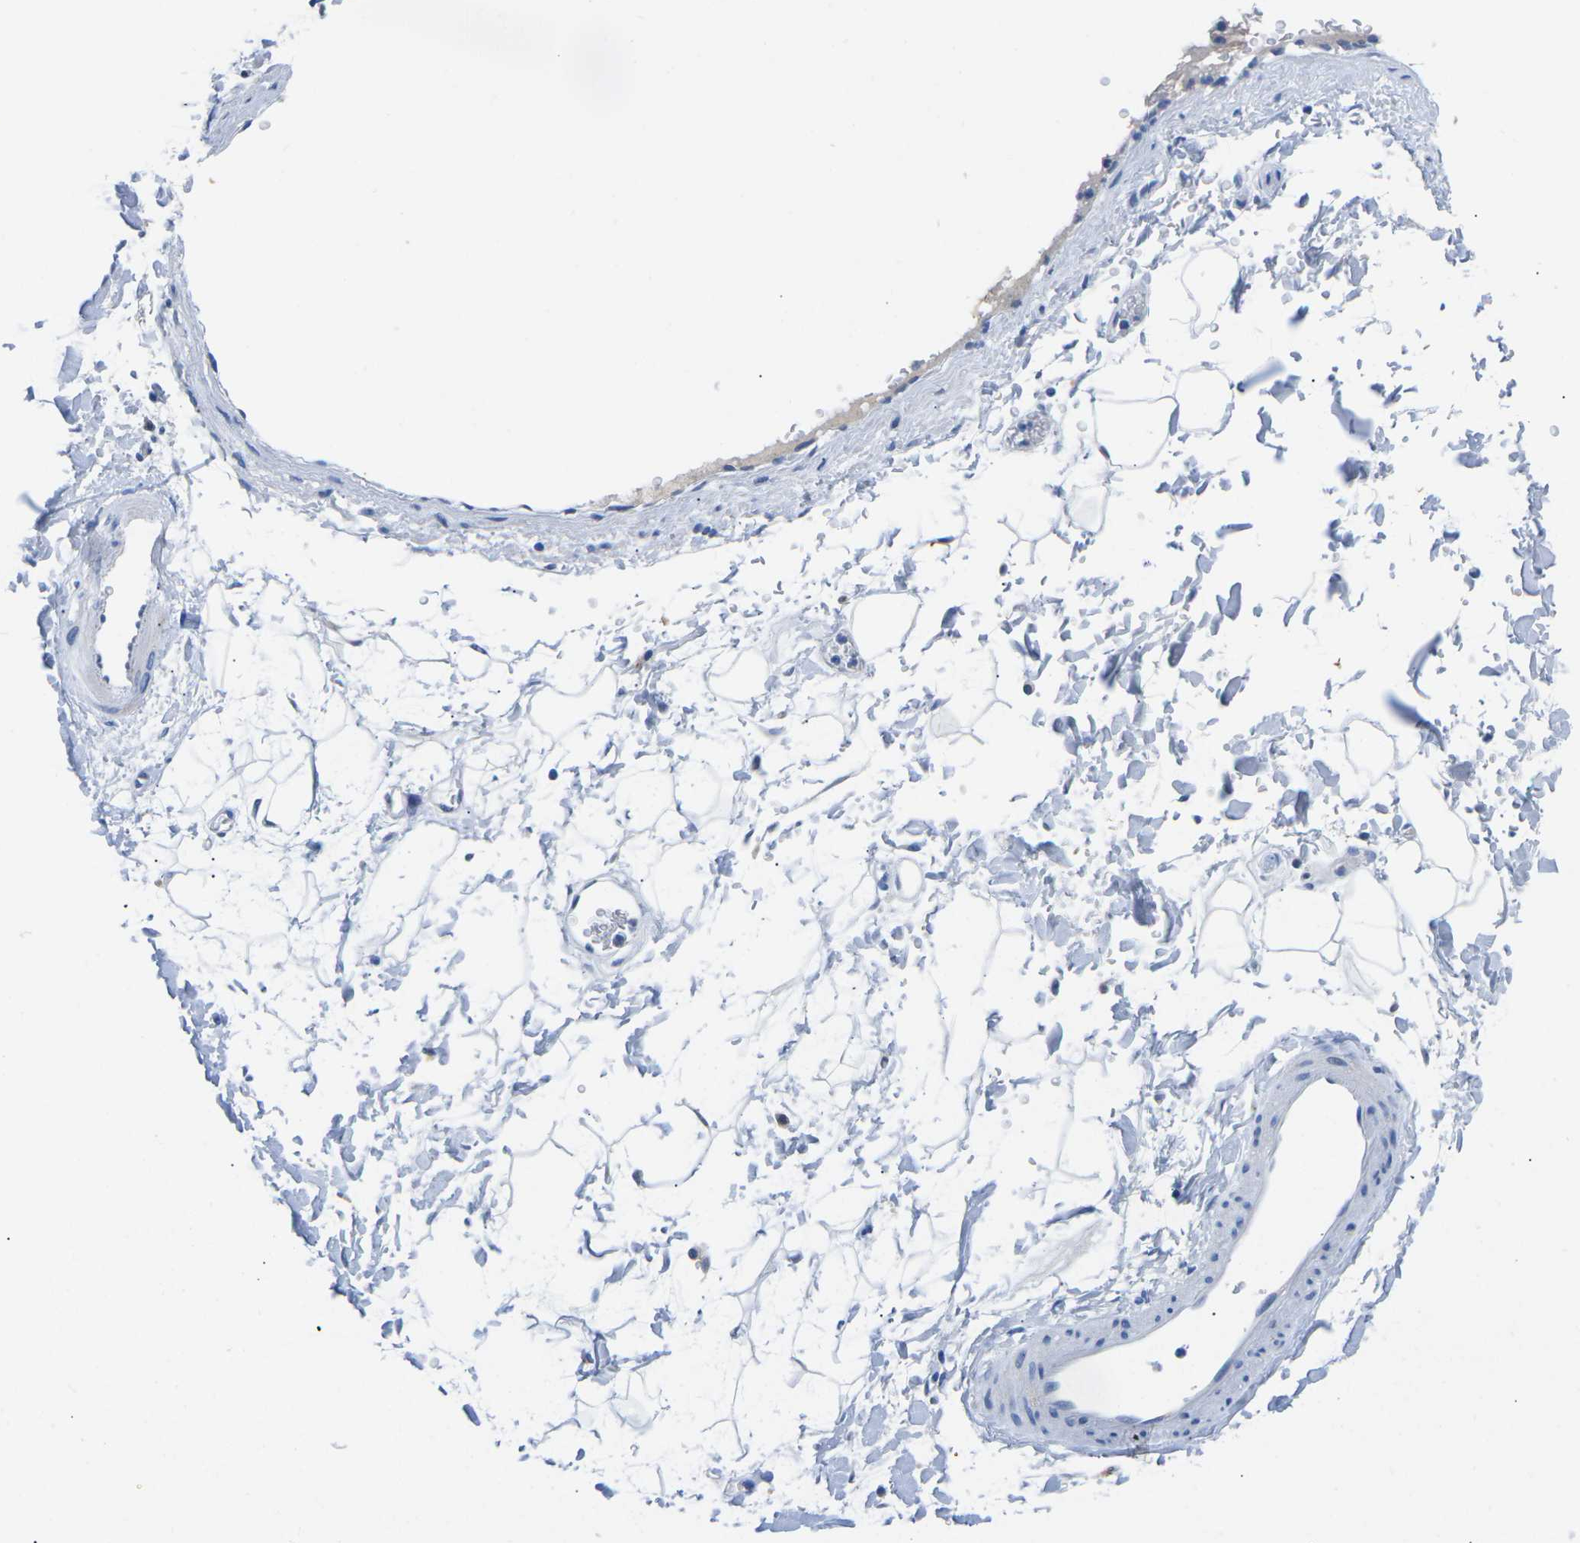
{"staining": {"intensity": "negative", "quantity": "none", "location": "none"}, "tissue": "adipose tissue", "cell_type": "Adipocytes", "image_type": "normal", "snomed": [{"axis": "morphology", "description": "Normal tissue, NOS"}, {"axis": "topography", "description": "Soft tissue"}], "caption": "Immunohistochemistry micrograph of normal human adipose tissue stained for a protein (brown), which exhibits no staining in adipocytes. (DAB immunohistochemistry with hematoxylin counter stain).", "gene": "TM6SF1", "patient": {"sex": "male", "age": 72}}